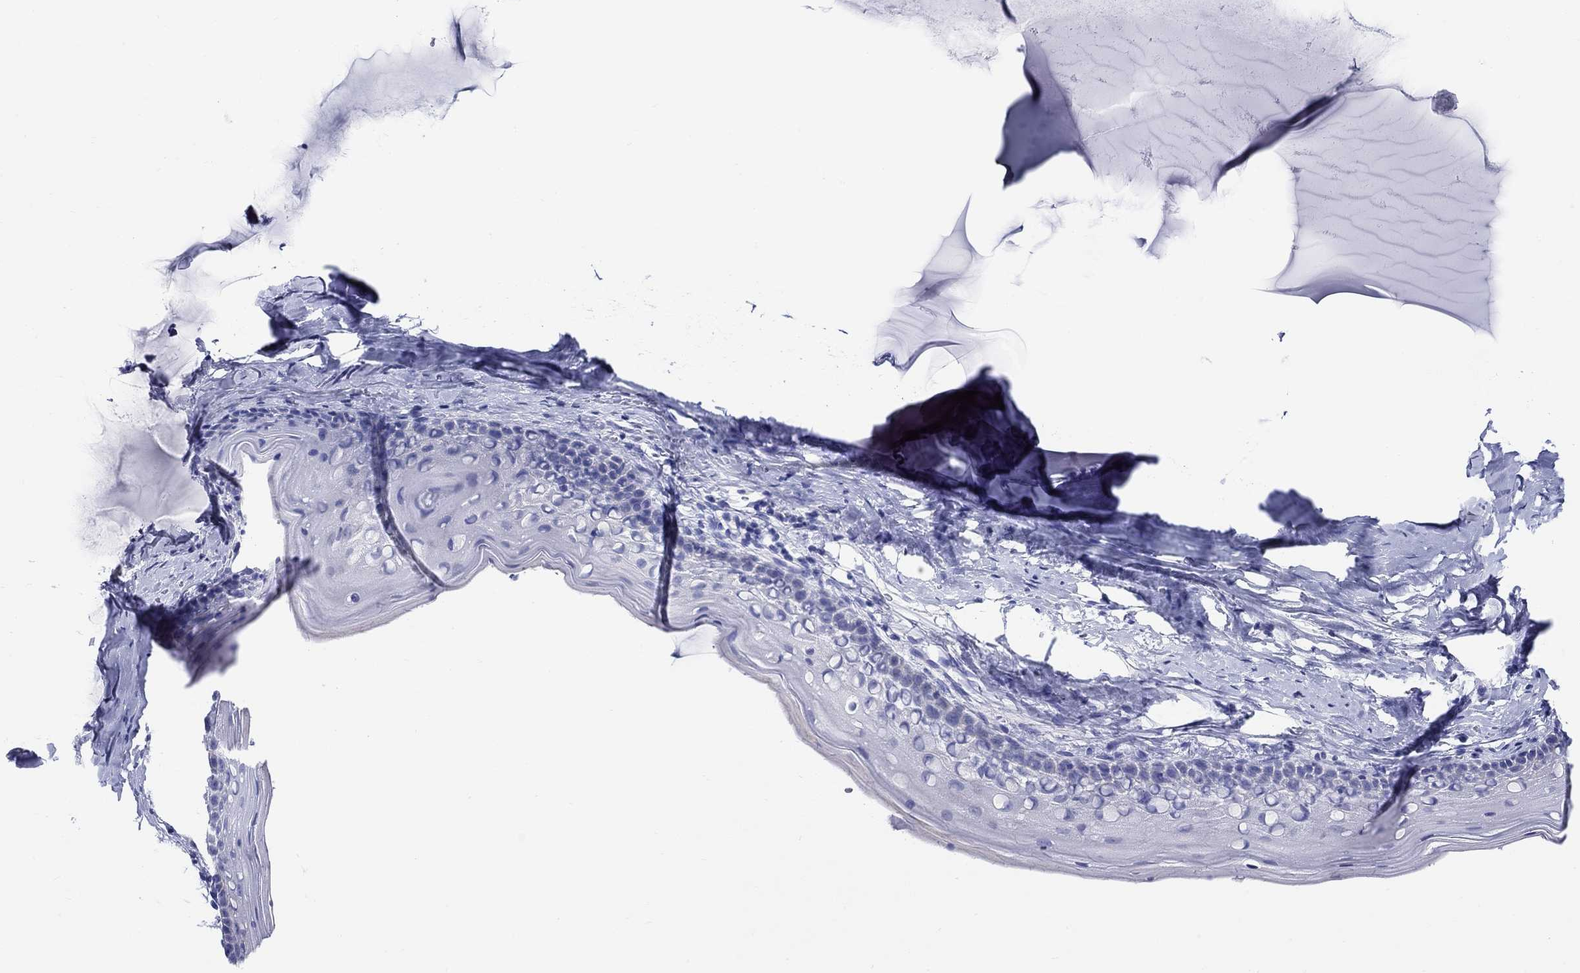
{"staining": {"intensity": "negative", "quantity": "none", "location": "none"}, "tissue": "cervix", "cell_type": "Glandular cells", "image_type": "normal", "snomed": [{"axis": "morphology", "description": "Normal tissue, NOS"}, {"axis": "topography", "description": "Cervix"}], "caption": "The photomicrograph demonstrates no staining of glandular cells in unremarkable cervix.", "gene": "CRYGS", "patient": {"sex": "female", "age": 40}}